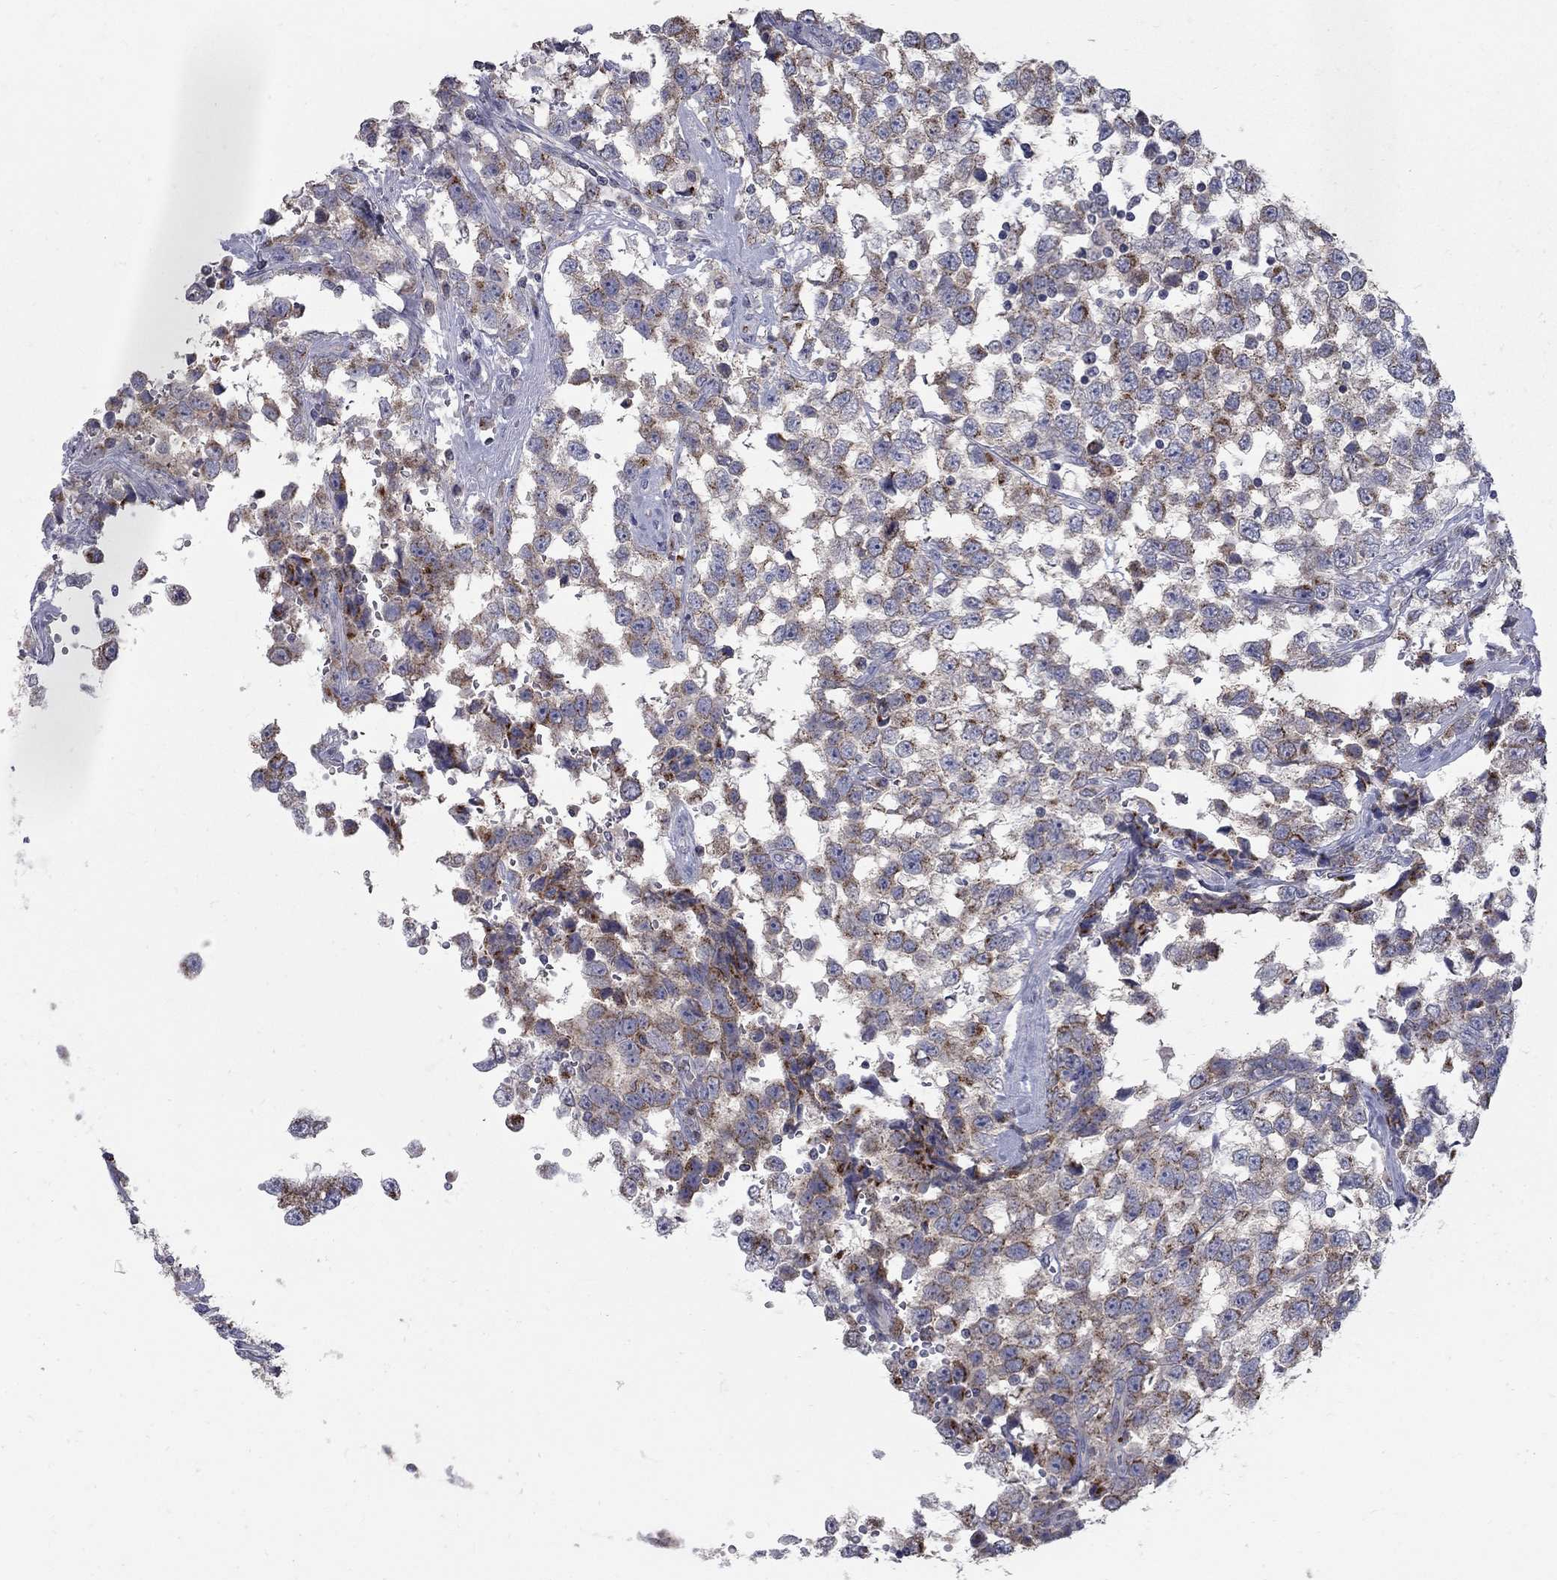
{"staining": {"intensity": "moderate", "quantity": "25%-75%", "location": "cytoplasmic/membranous"}, "tissue": "testis cancer", "cell_type": "Tumor cells", "image_type": "cancer", "snomed": [{"axis": "morphology", "description": "Seminoma, NOS"}, {"axis": "topography", "description": "Testis"}], "caption": "Moderate cytoplasmic/membranous positivity for a protein is appreciated in approximately 25%-75% of tumor cells of seminoma (testis) using immunohistochemistry.", "gene": "KIAA0319L", "patient": {"sex": "male", "age": 34}}